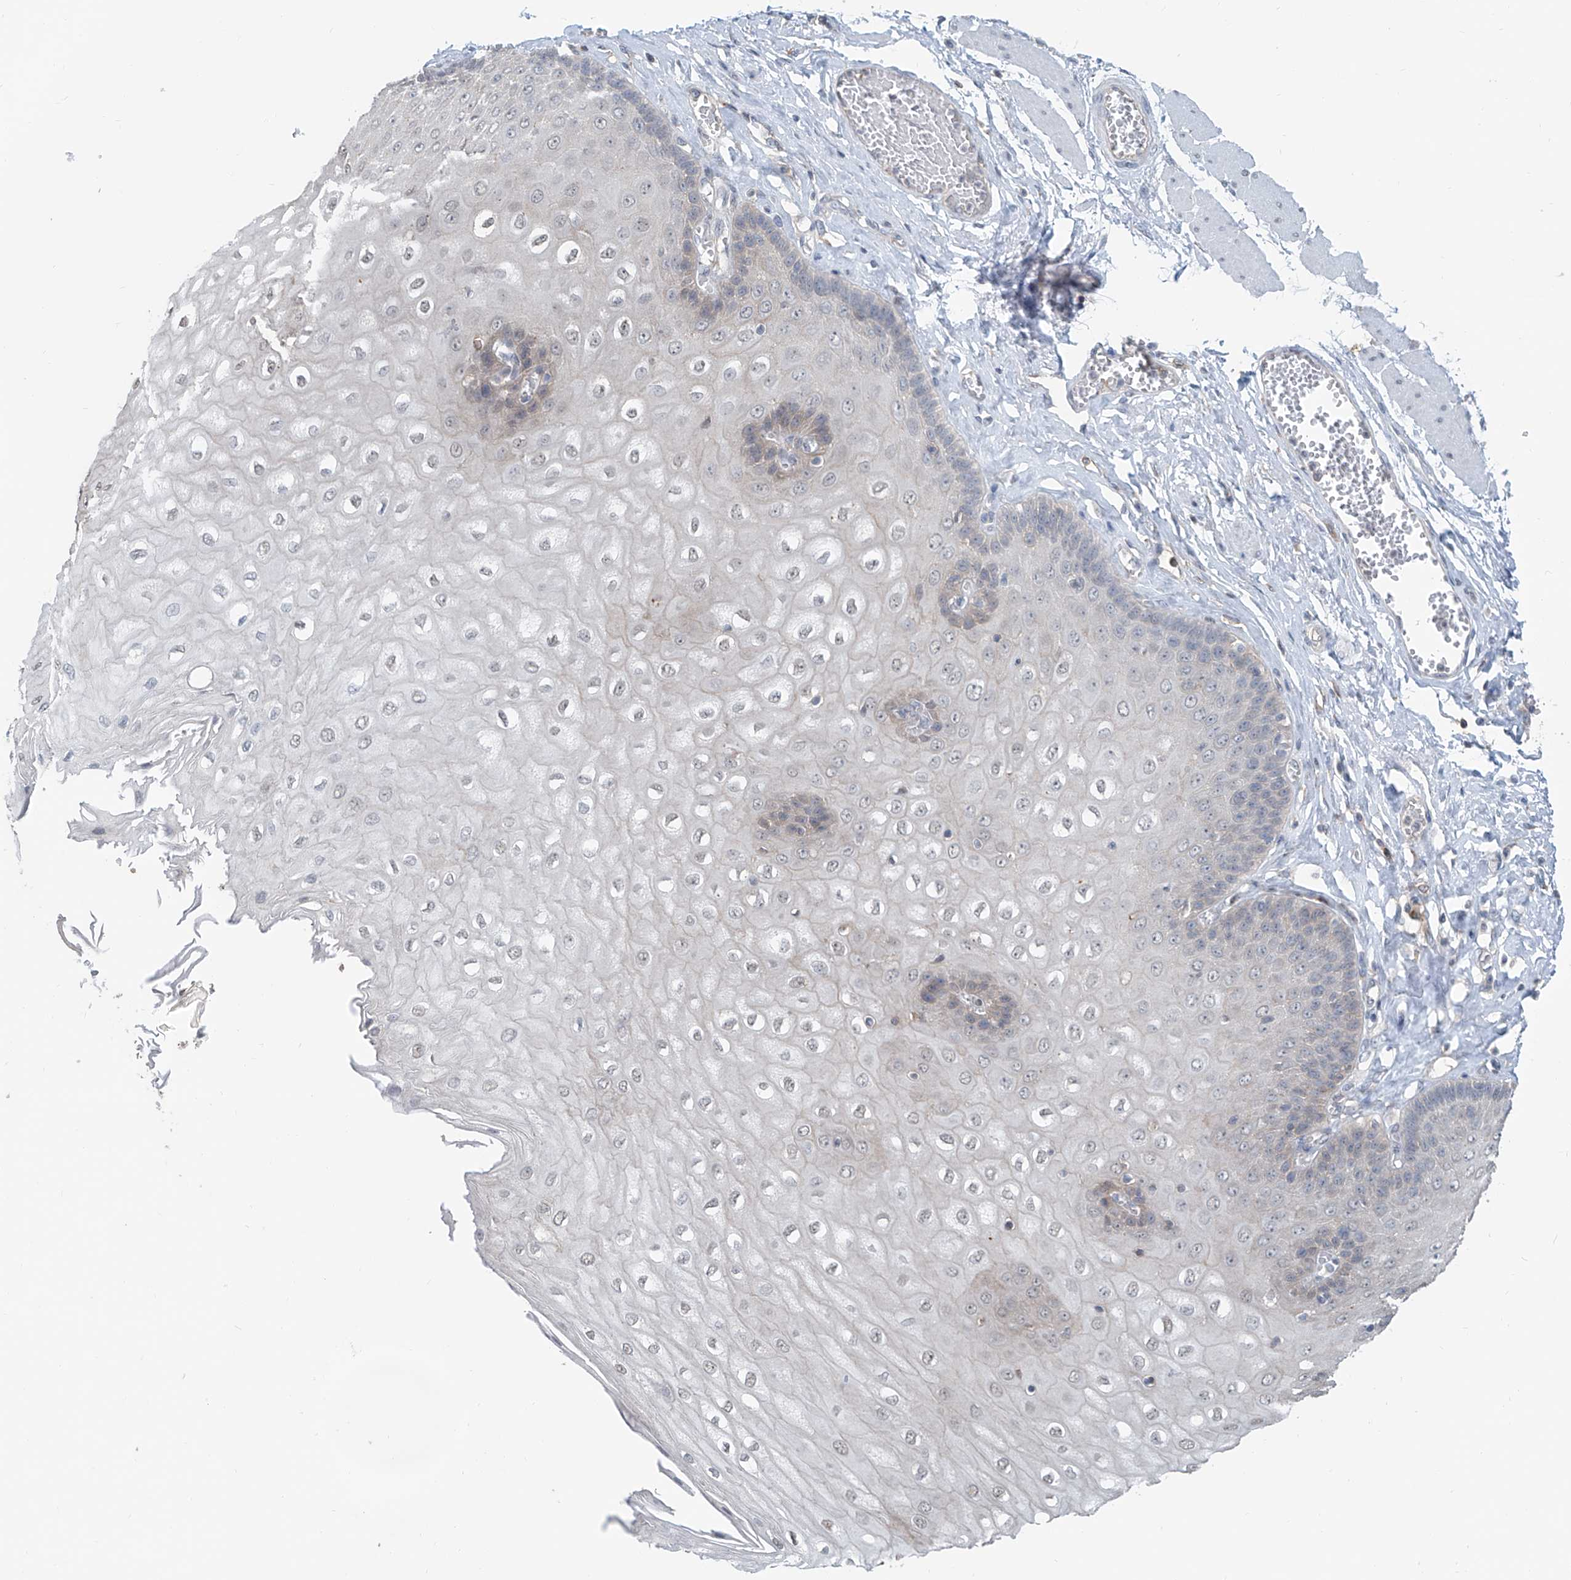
{"staining": {"intensity": "weak", "quantity": "25%-75%", "location": "cytoplasmic/membranous,nuclear"}, "tissue": "esophagus", "cell_type": "Squamous epithelial cells", "image_type": "normal", "snomed": [{"axis": "morphology", "description": "Normal tissue, NOS"}, {"axis": "topography", "description": "Esophagus"}], "caption": "Esophagus stained for a protein (brown) displays weak cytoplasmic/membranous,nuclear positive positivity in approximately 25%-75% of squamous epithelial cells.", "gene": "KCNK10", "patient": {"sex": "male", "age": 60}}